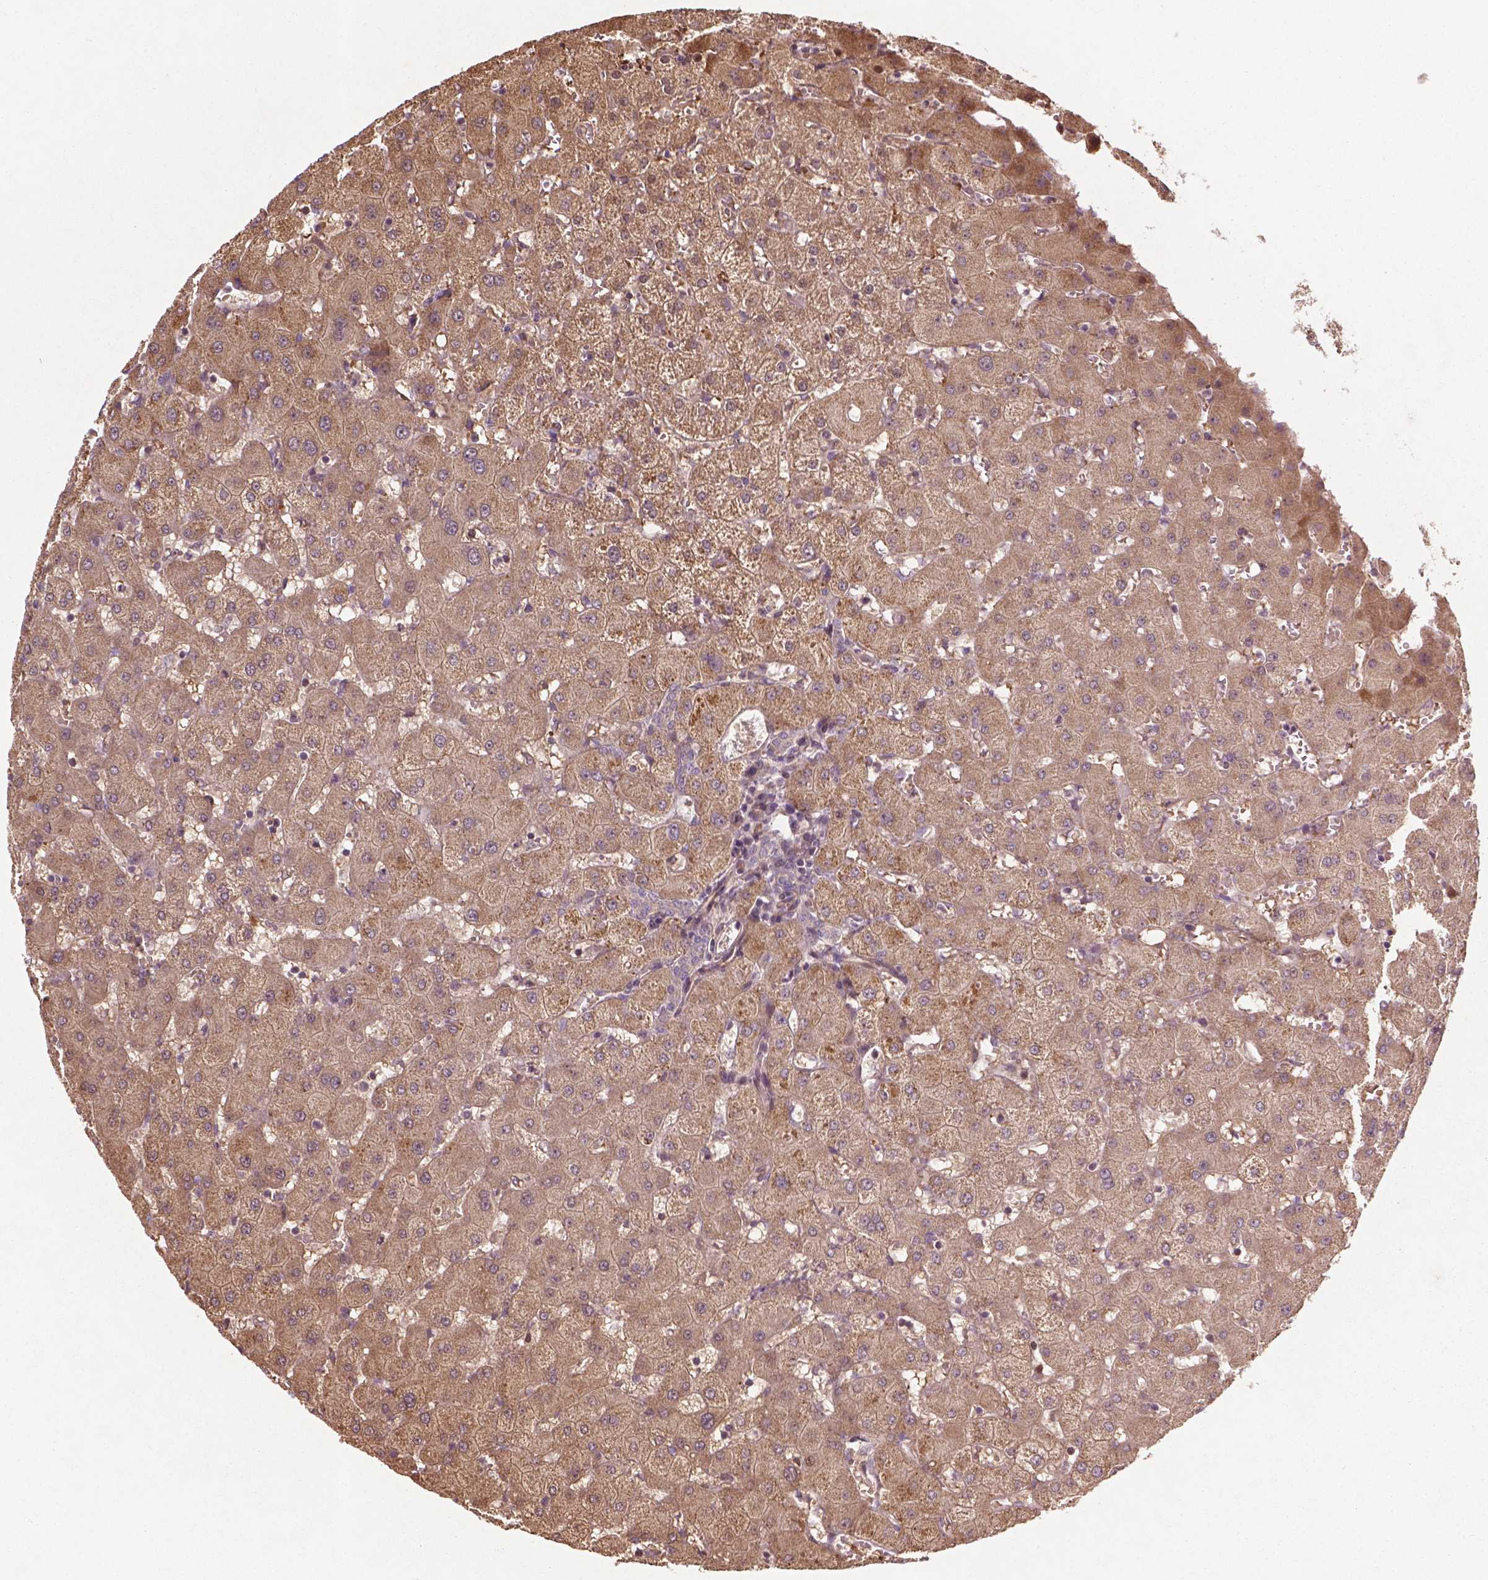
{"staining": {"intensity": "weak", "quantity": ">75%", "location": "cytoplasmic/membranous"}, "tissue": "liver", "cell_type": "Cholangiocytes", "image_type": "normal", "snomed": [{"axis": "morphology", "description": "Normal tissue, NOS"}, {"axis": "topography", "description": "Liver"}], "caption": "High-power microscopy captured an IHC micrograph of unremarkable liver, revealing weak cytoplasmic/membranous expression in approximately >75% of cholangiocytes. The staining is performed using DAB (3,3'-diaminobenzidine) brown chromogen to label protein expression. The nuclei are counter-stained blue using hematoxylin.", "gene": "B3GALNT2", "patient": {"sex": "female", "age": 63}}